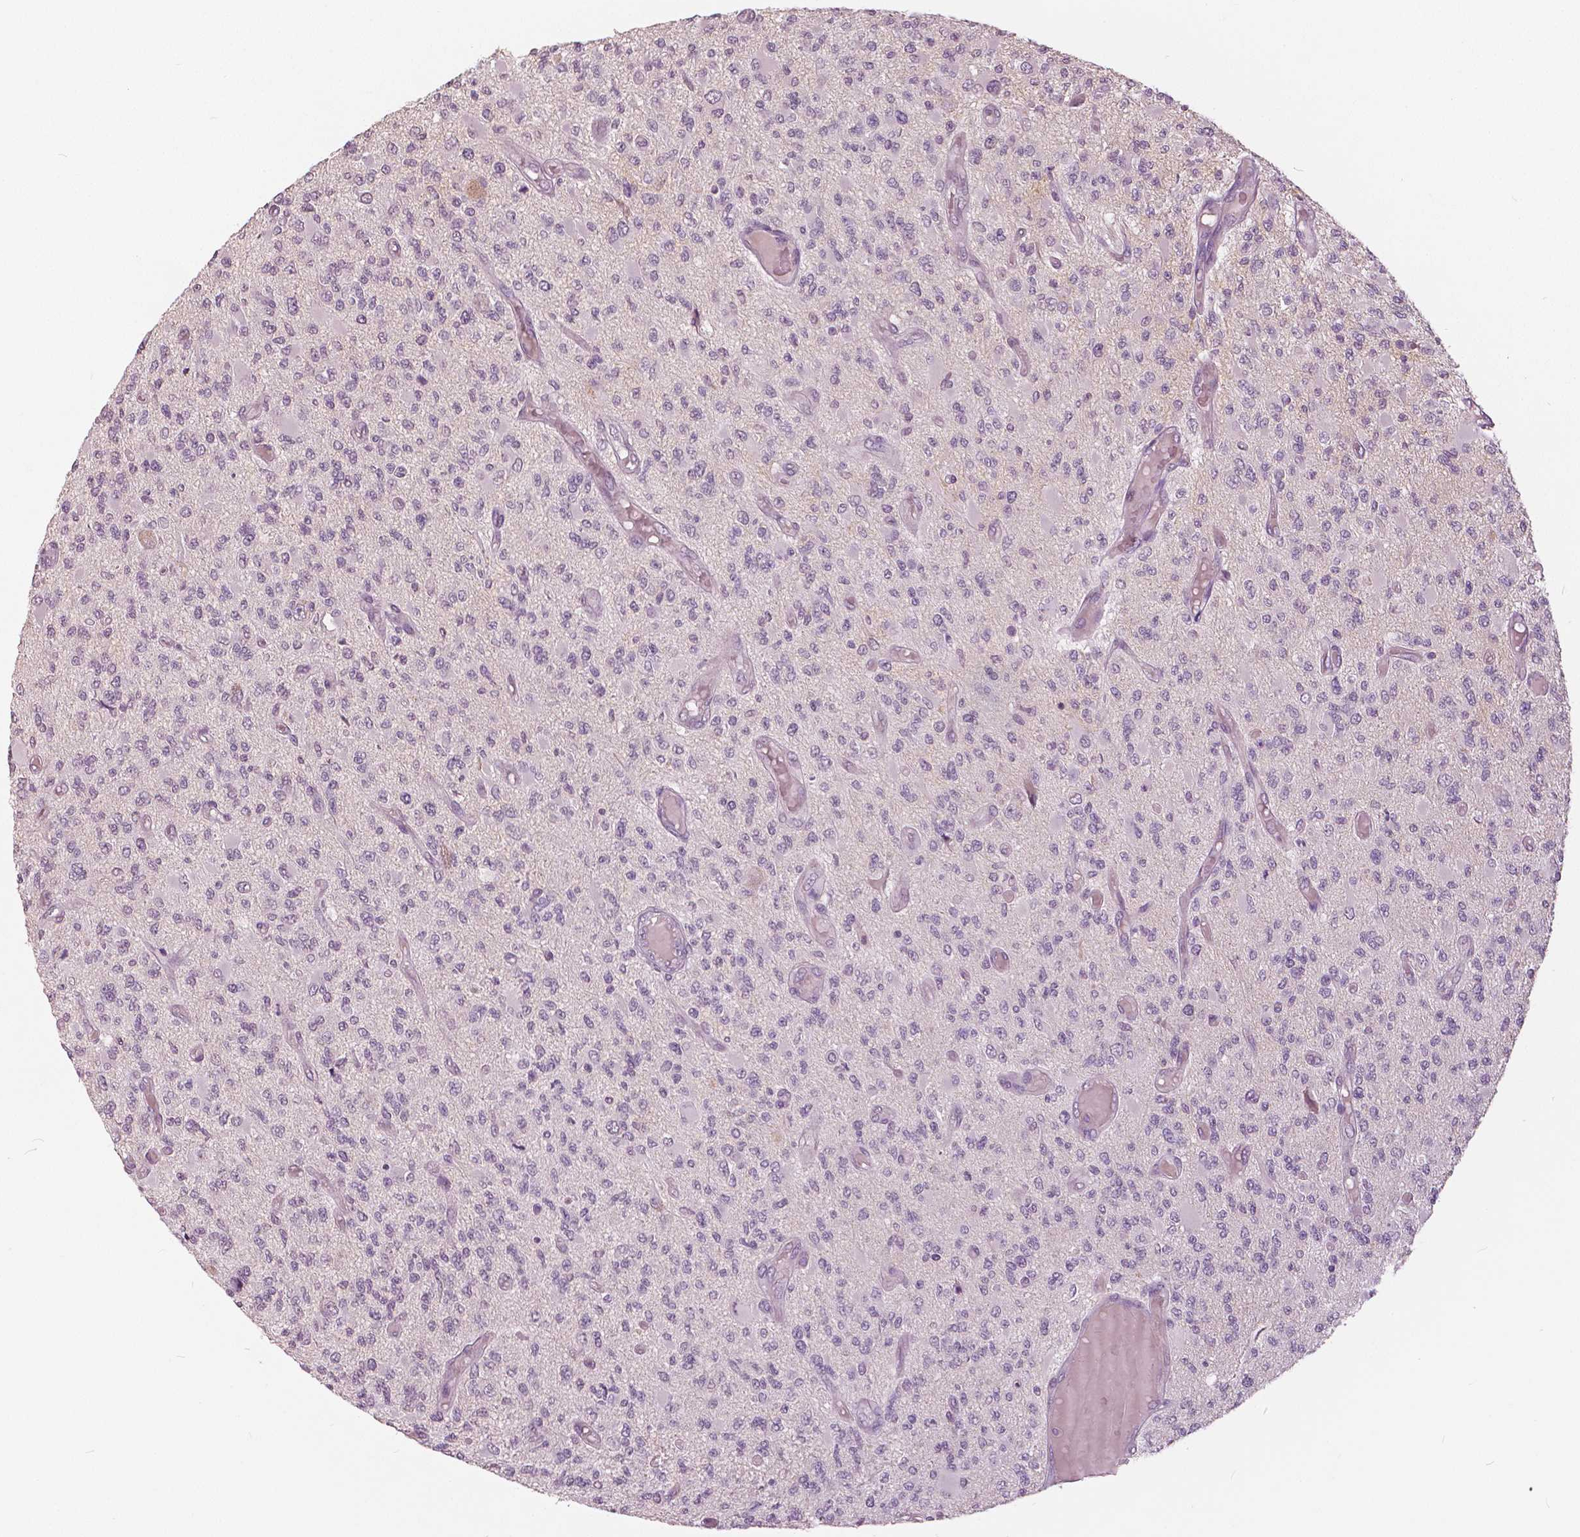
{"staining": {"intensity": "negative", "quantity": "none", "location": "none"}, "tissue": "glioma", "cell_type": "Tumor cells", "image_type": "cancer", "snomed": [{"axis": "morphology", "description": "Glioma, malignant, High grade"}, {"axis": "topography", "description": "Brain"}], "caption": "Immunohistochemistry (IHC) histopathology image of neoplastic tissue: malignant glioma (high-grade) stained with DAB (3,3'-diaminobenzidine) exhibits no significant protein staining in tumor cells. The staining is performed using DAB brown chromogen with nuclei counter-stained in using hematoxylin.", "gene": "NANOG", "patient": {"sex": "female", "age": 63}}